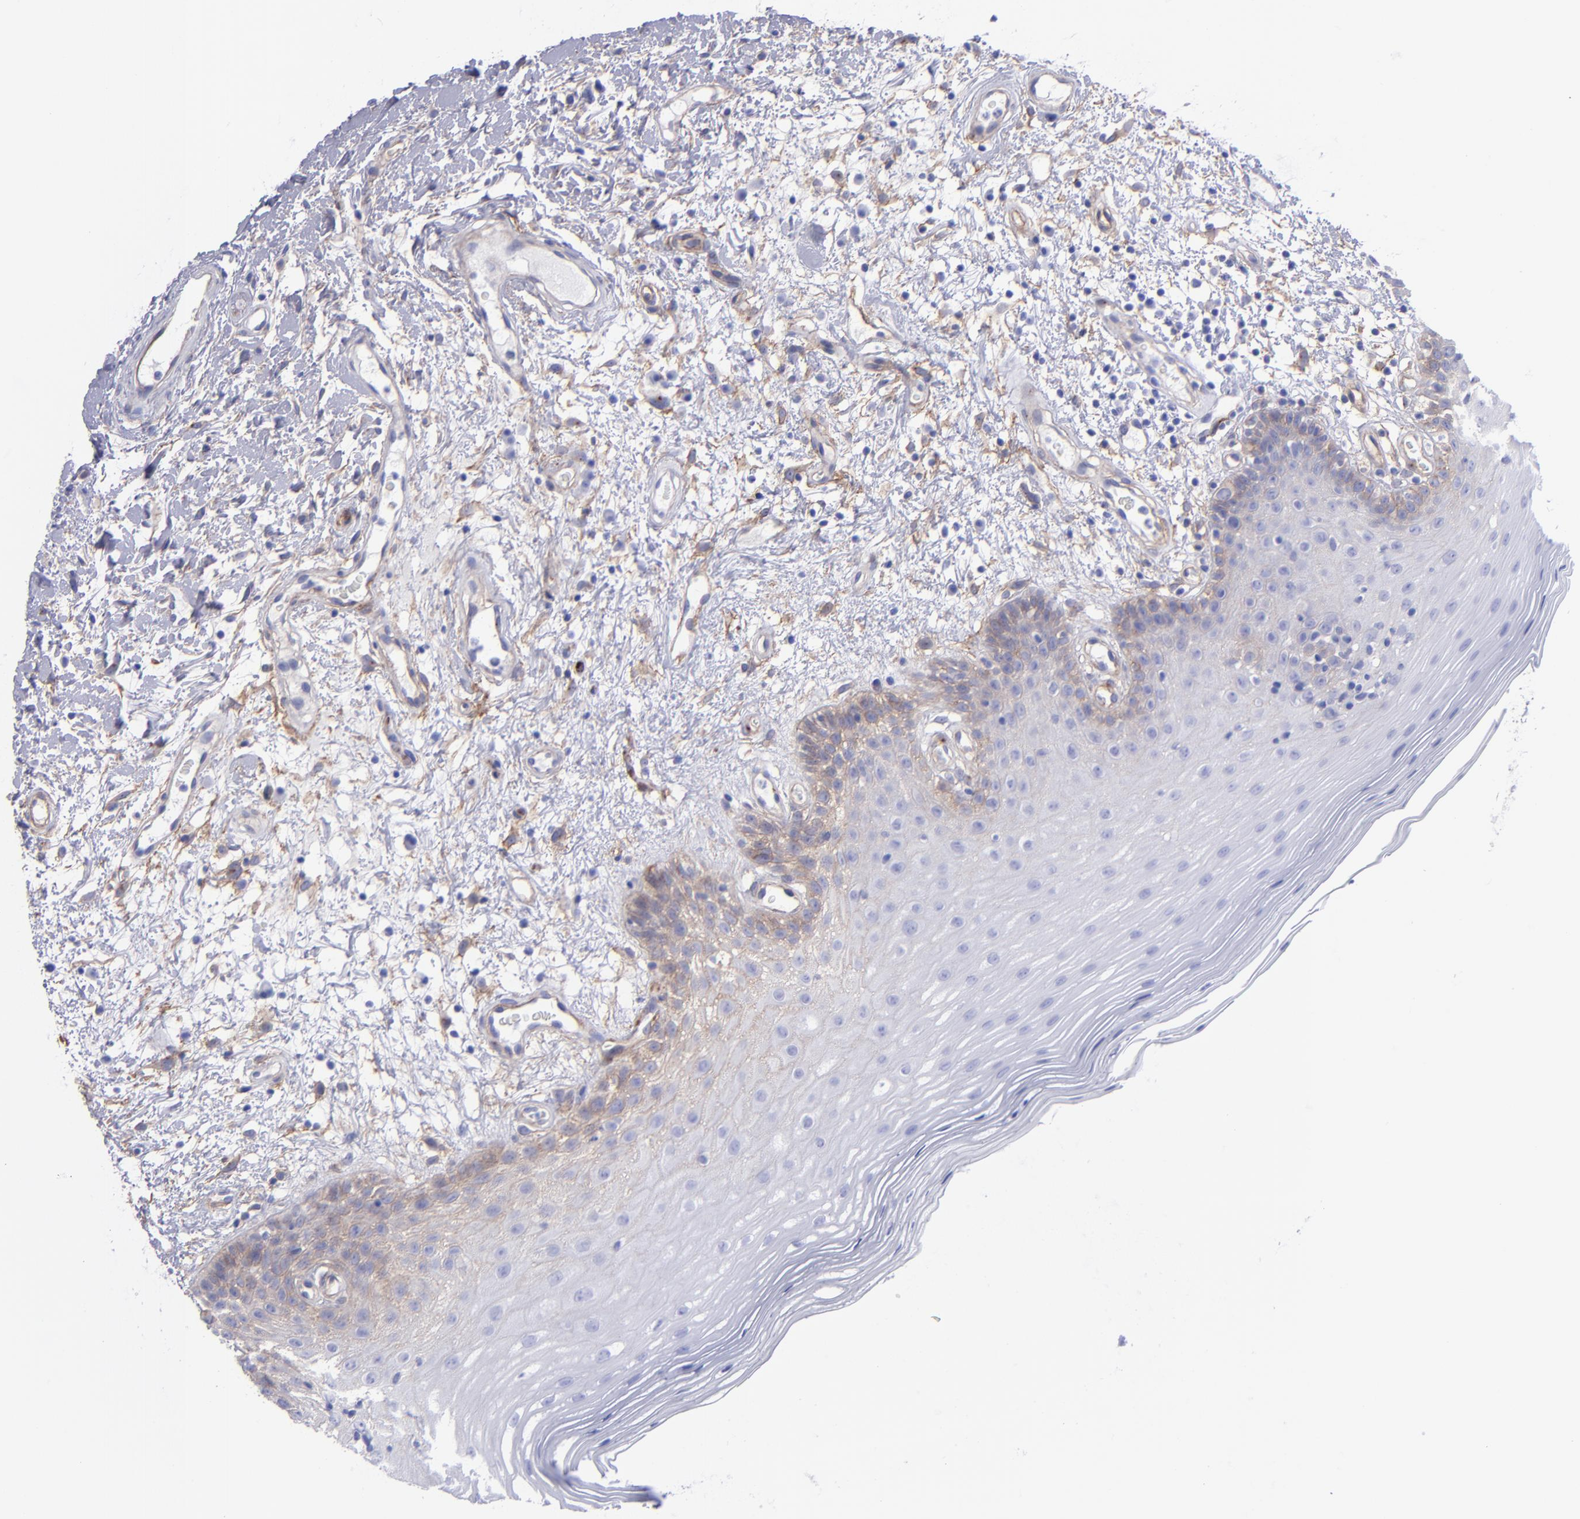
{"staining": {"intensity": "moderate", "quantity": "25%-75%", "location": "cytoplasmic/membranous"}, "tissue": "oral mucosa", "cell_type": "Squamous epithelial cells", "image_type": "normal", "snomed": [{"axis": "morphology", "description": "Normal tissue, NOS"}, {"axis": "morphology", "description": "Squamous cell carcinoma, NOS"}, {"axis": "topography", "description": "Skeletal muscle"}, {"axis": "topography", "description": "Oral tissue"}, {"axis": "topography", "description": "Head-Neck"}], "caption": "Protein staining exhibits moderate cytoplasmic/membranous expression in approximately 25%-75% of squamous epithelial cells in benign oral mucosa. (IHC, brightfield microscopy, high magnification).", "gene": "ITGAV", "patient": {"sex": "male", "age": 71}}